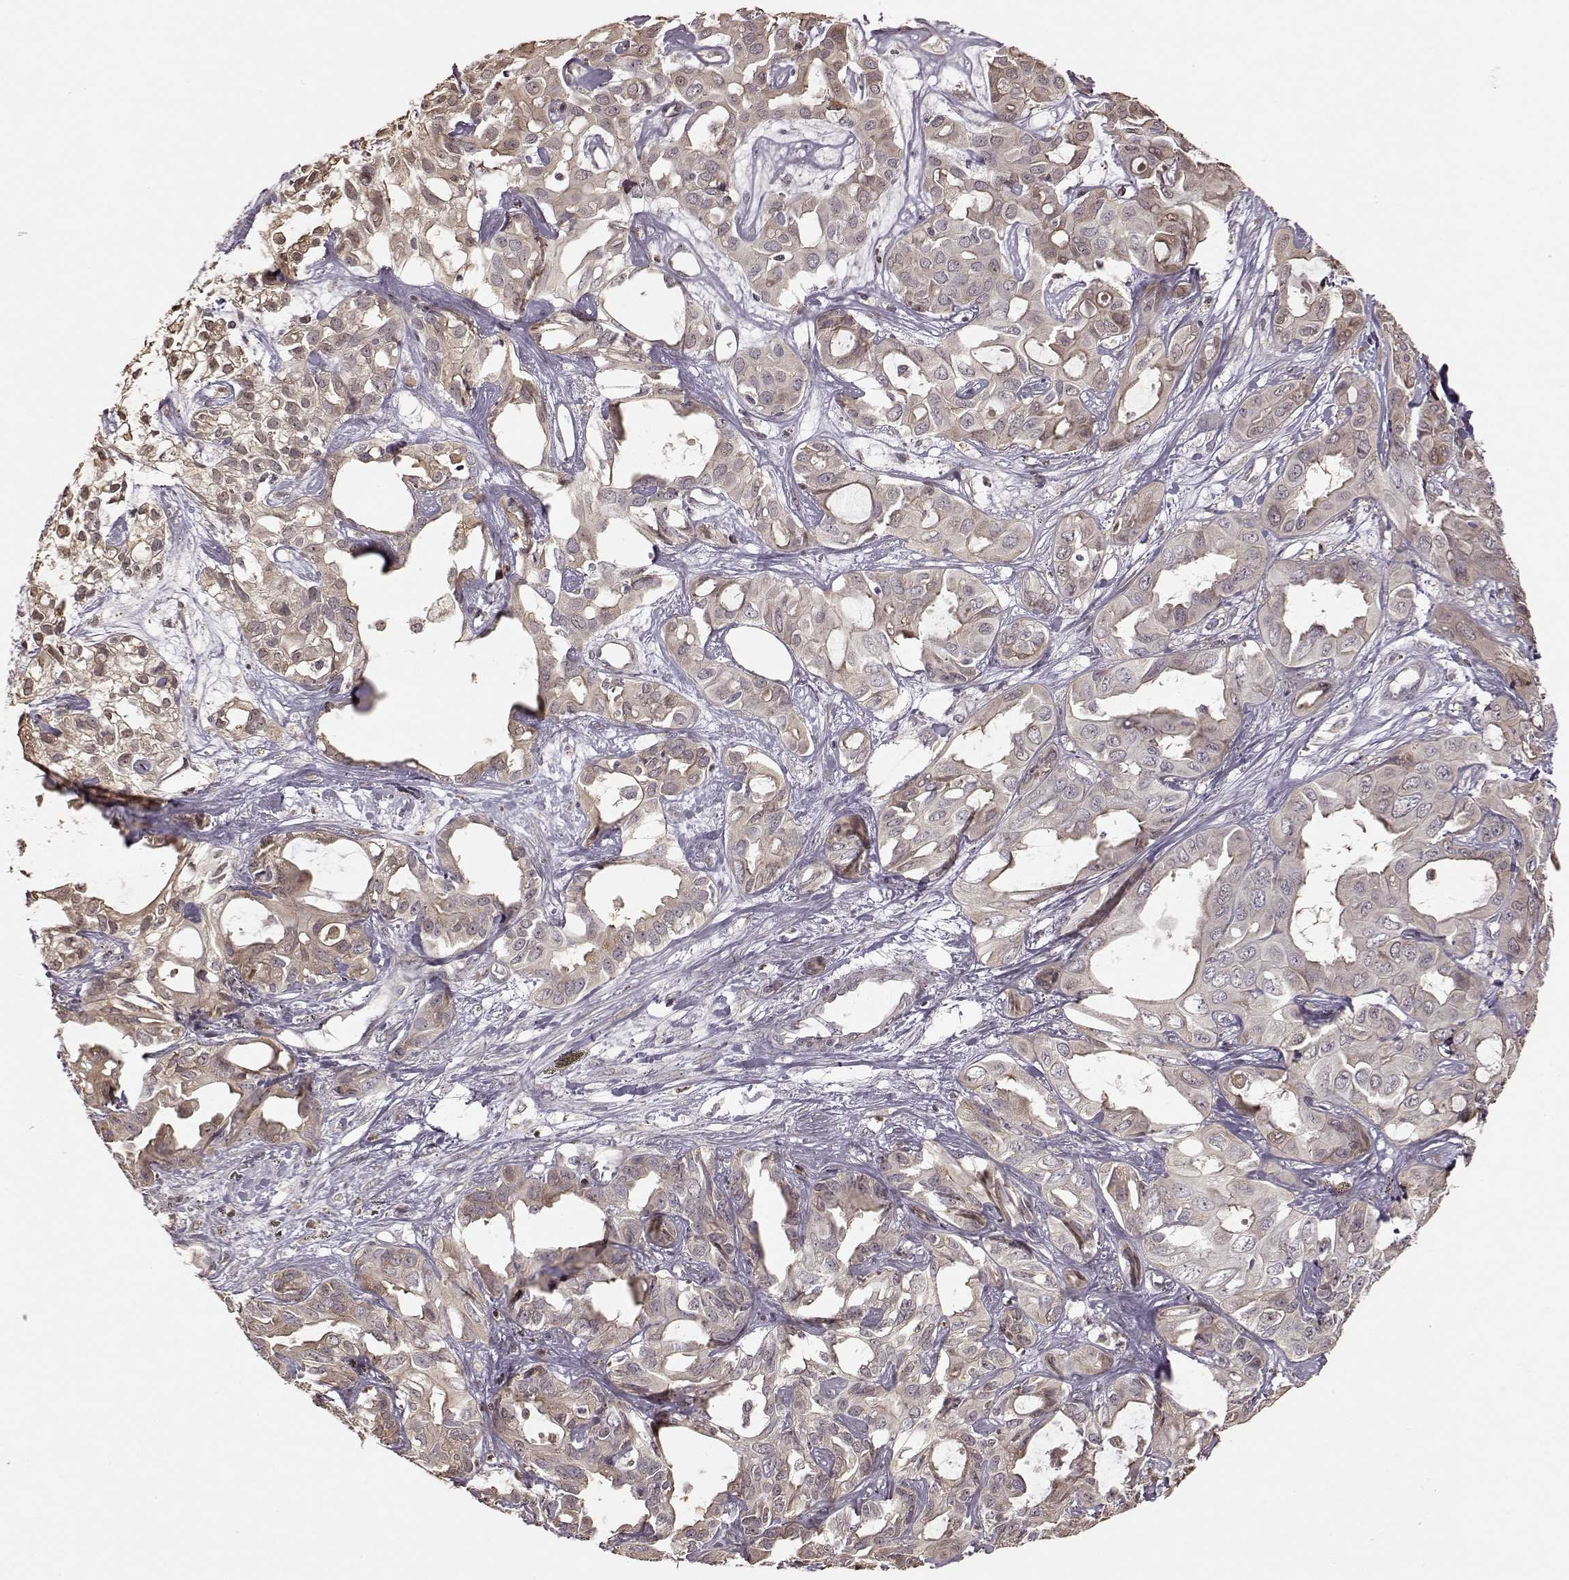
{"staining": {"intensity": "weak", "quantity": "25%-75%", "location": "cytoplasmic/membranous"}, "tissue": "liver cancer", "cell_type": "Tumor cells", "image_type": "cancer", "snomed": [{"axis": "morphology", "description": "Cholangiocarcinoma"}, {"axis": "topography", "description": "Liver"}], "caption": "A brown stain shows weak cytoplasmic/membranous expression of a protein in liver cancer tumor cells.", "gene": "CRB1", "patient": {"sex": "female", "age": 60}}